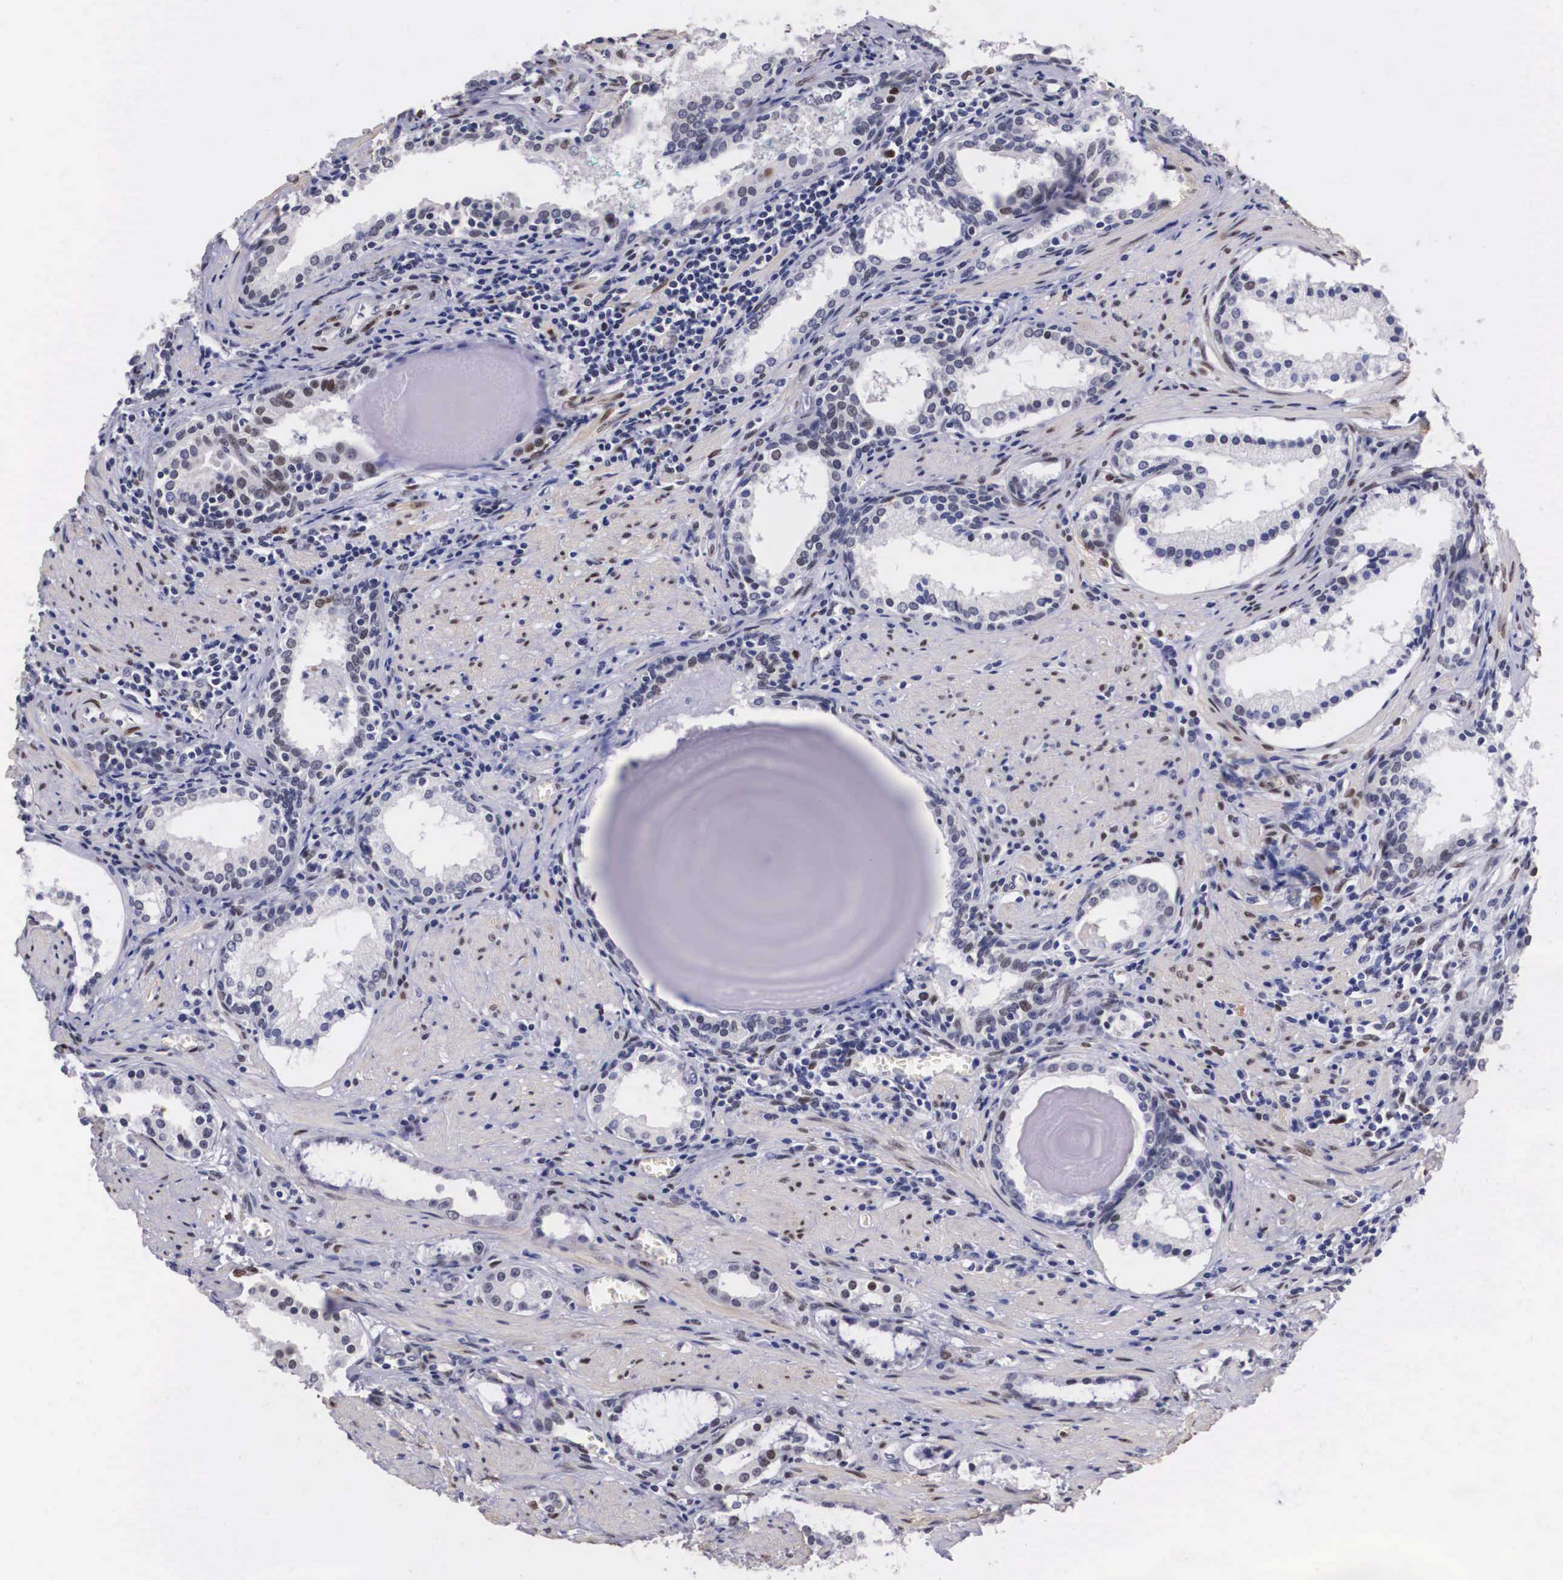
{"staining": {"intensity": "weak", "quantity": "<25%", "location": "nuclear"}, "tissue": "prostate cancer", "cell_type": "Tumor cells", "image_type": "cancer", "snomed": [{"axis": "morphology", "description": "Adenocarcinoma, Medium grade"}, {"axis": "topography", "description": "Prostate"}], "caption": "DAB immunohistochemical staining of human prostate cancer (adenocarcinoma (medium-grade)) shows no significant staining in tumor cells. (DAB immunohistochemistry (IHC) with hematoxylin counter stain).", "gene": "KHDRBS3", "patient": {"sex": "male", "age": 73}}